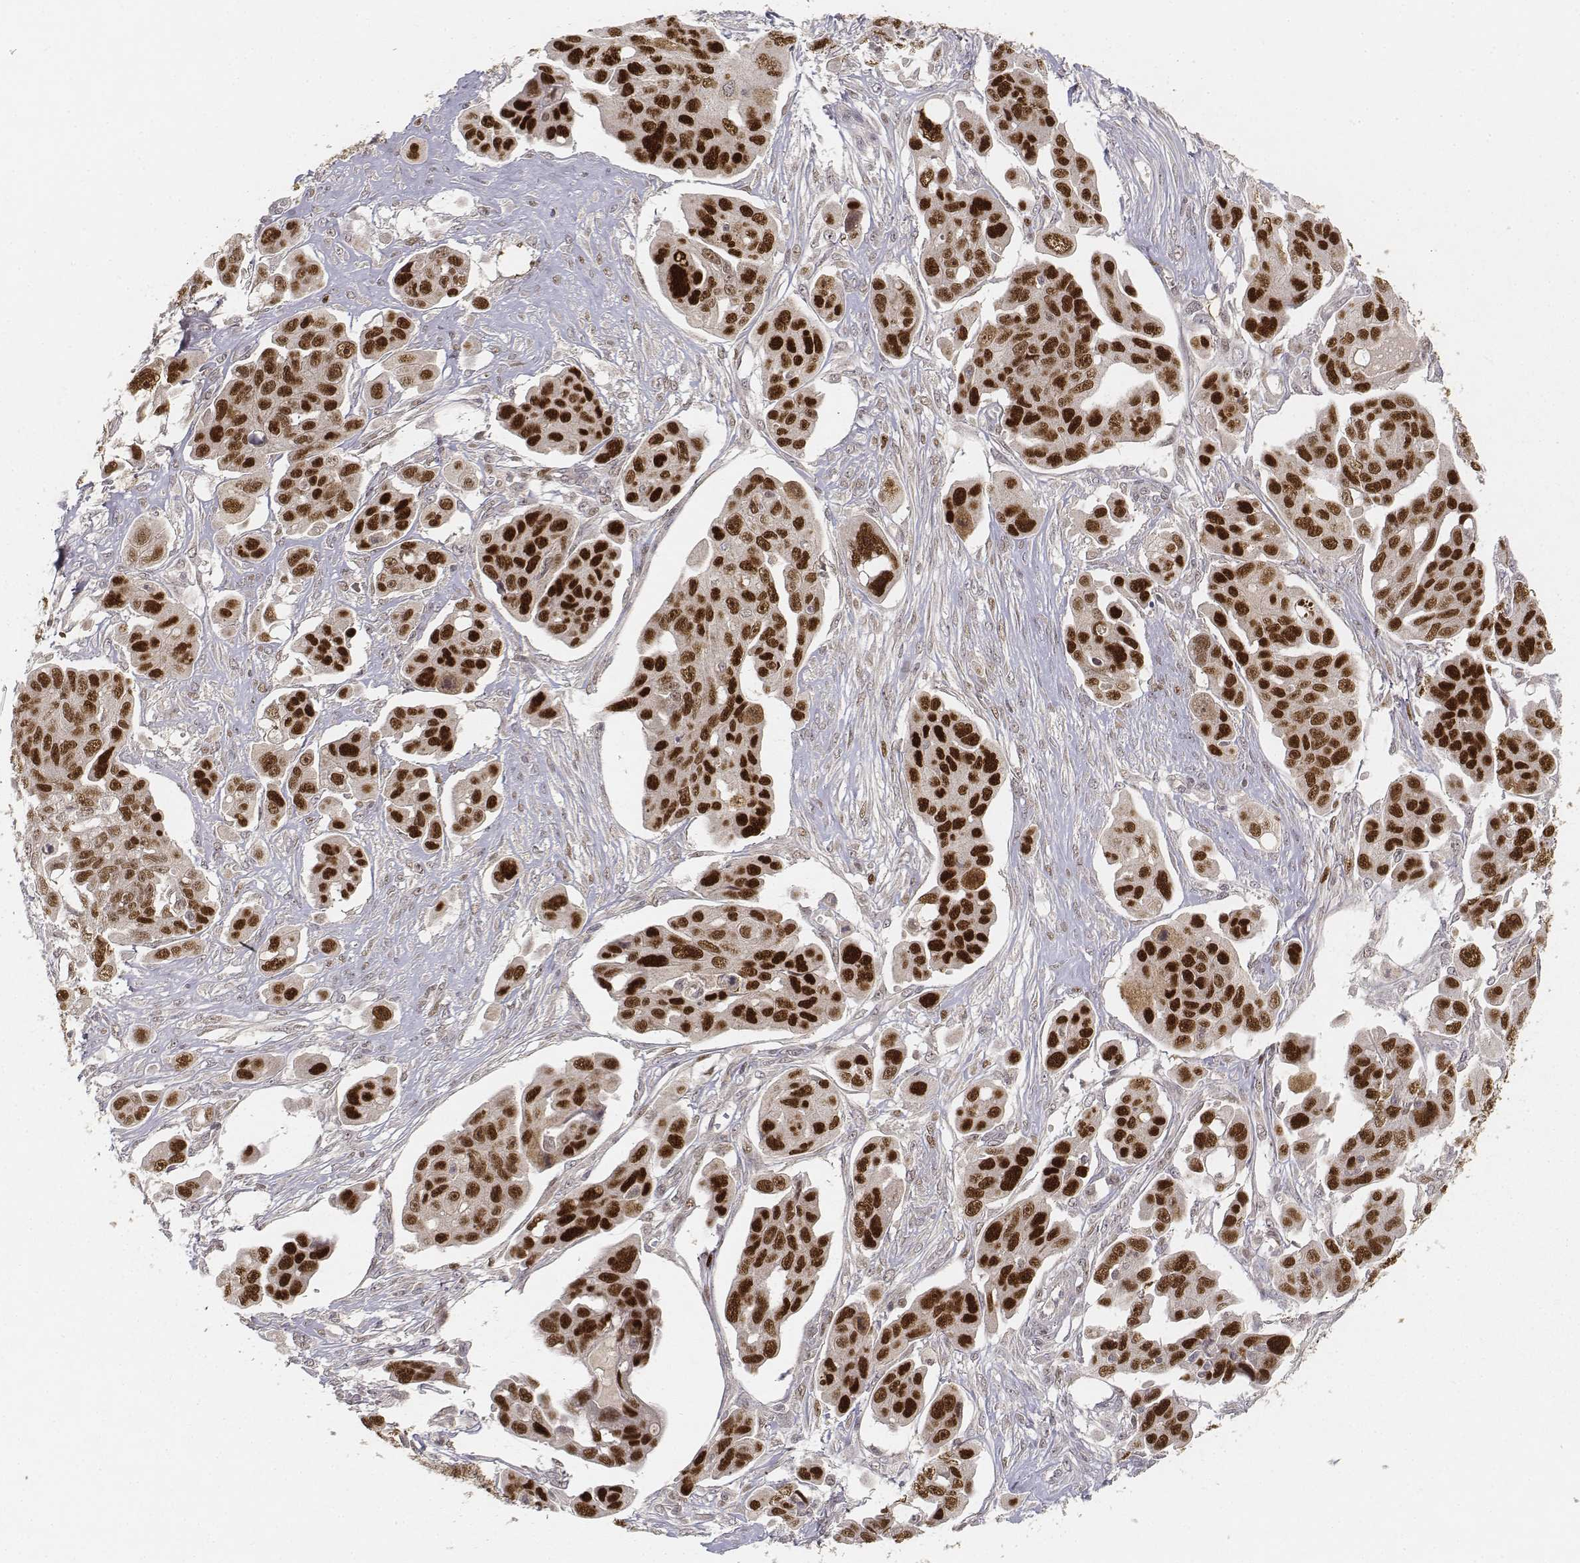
{"staining": {"intensity": "strong", "quantity": ">75%", "location": "nuclear"}, "tissue": "ovarian cancer", "cell_type": "Tumor cells", "image_type": "cancer", "snomed": [{"axis": "morphology", "description": "Carcinoma, endometroid"}, {"axis": "topography", "description": "Ovary"}], "caption": "High-power microscopy captured an IHC micrograph of endometroid carcinoma (ovarian), revealing strong nuclear positivity in about >75% of tumor cells. Nuclei are stained in blue.", "gene": "FANCD2", "patient": {"sex": "female", "age": 70}}